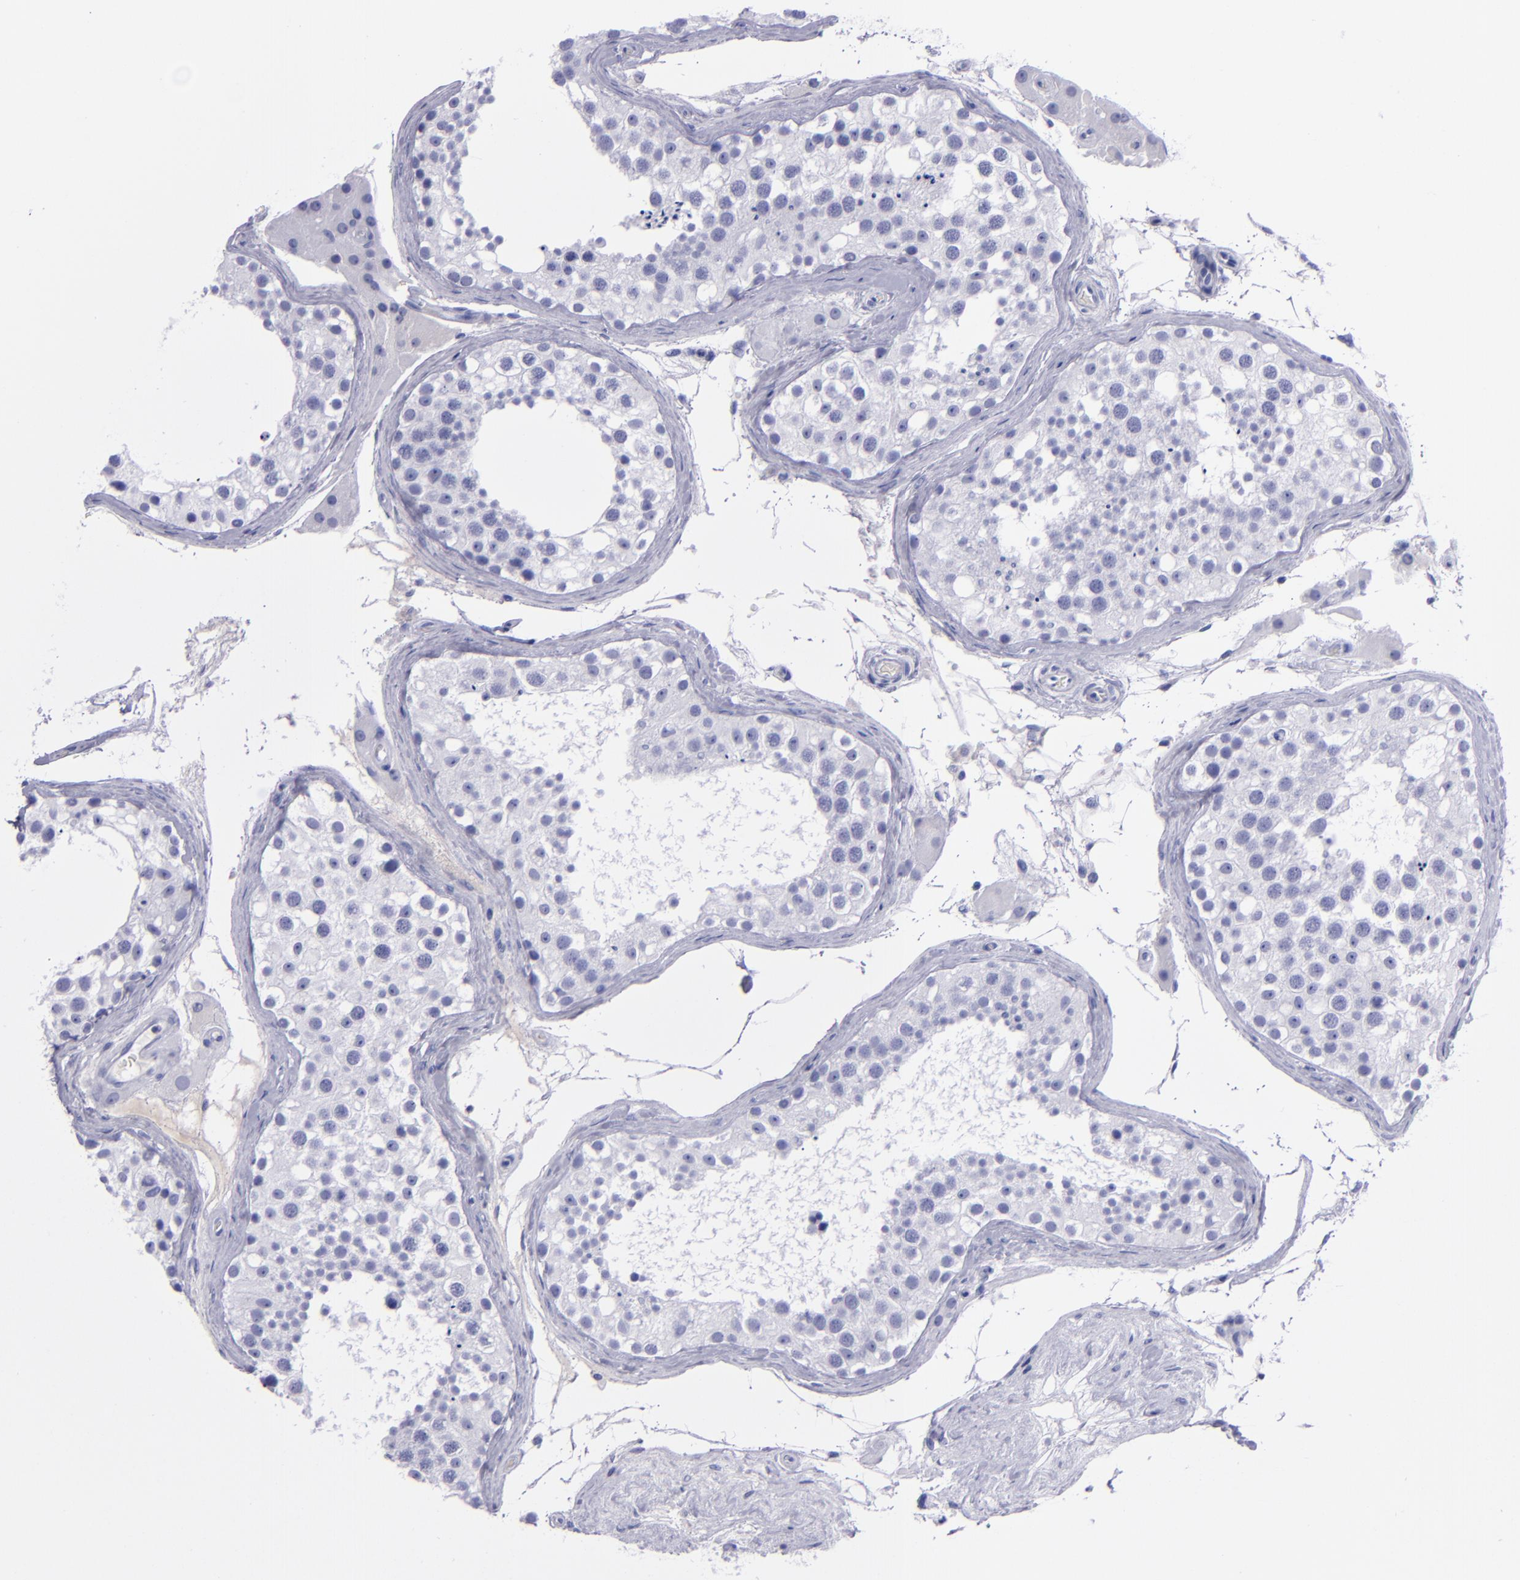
{"staining": {"intensity": "negative", "quantity": "none", "location": "none"}, "tissue": "testis", "cell_type": "Cells in seminiferous ducts", "image_type": "normal", "snomed": [{"axis": "morphology", "description": "Normal tissue, NOS"}, {"axis": "topography", "description": "Testis"}], "caption": "IHC image of normal testis: human testis stained with DAB (3,3'-diaminobenzidine) displays no significant protein positivity in cells in seminiferous ducts.", "gene": "CD37", "patient": {"sex": "male", "age": 68}}